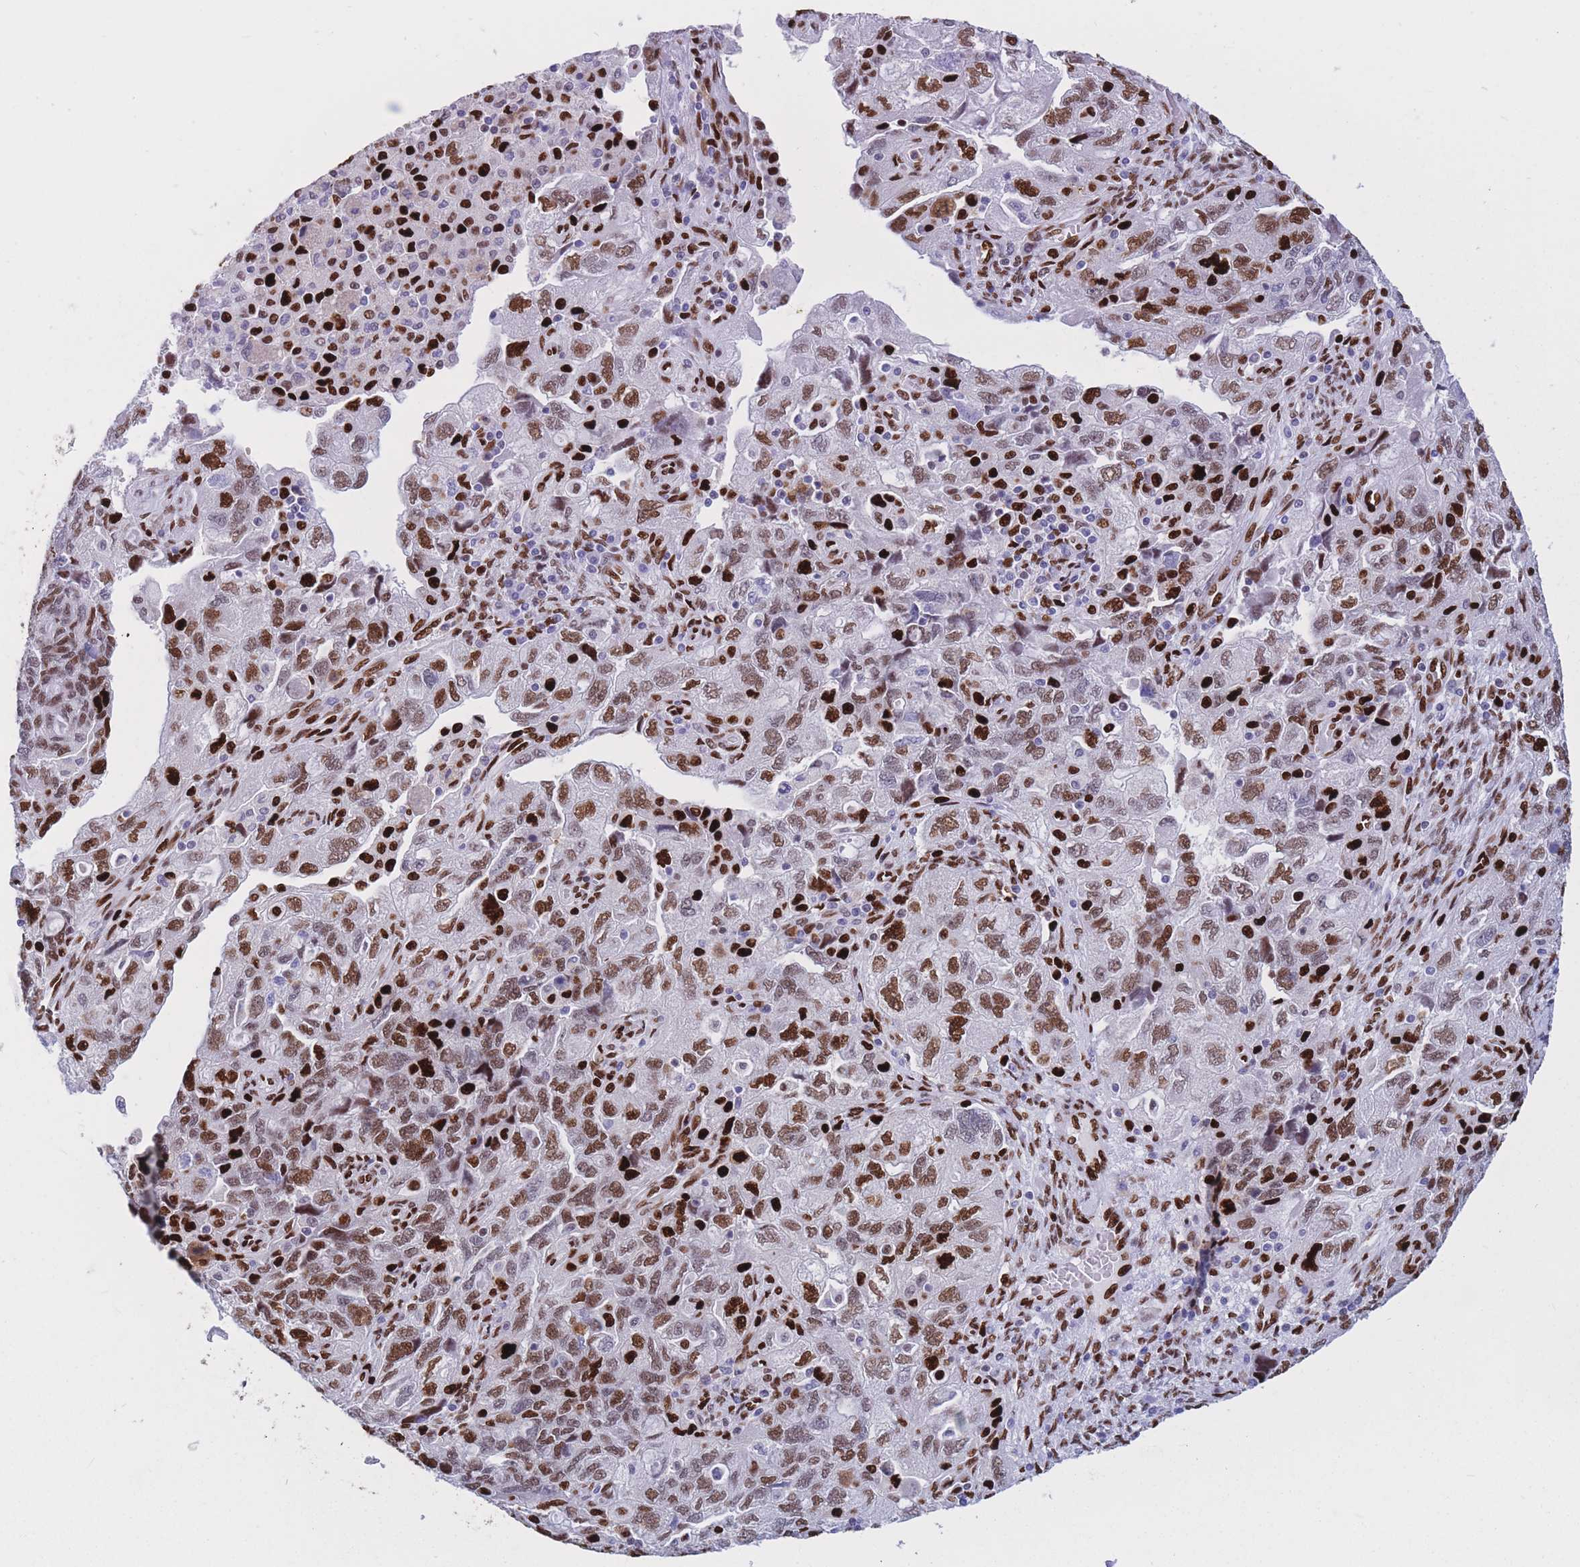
{"staining": {"intensity": "strong", "quantity": ">75%", "location": "nuclear"}, "tissue": "ovarian cancer", "cell_type": "Tumor cells", "image_type": "cancer", "snomed": [{"axis": "morphology", "description": "Carcinoma, endometroid"}, {"axis": "topography", "description": "Ovary"}], "caption": "Endometroid carcinoma (ovarian) stained for a protein (brown) reveals strong nuclear positive expression in about >75% of tumor cells.", "gene": "NASP", "patient": {"sex": "female", "age": 51}}